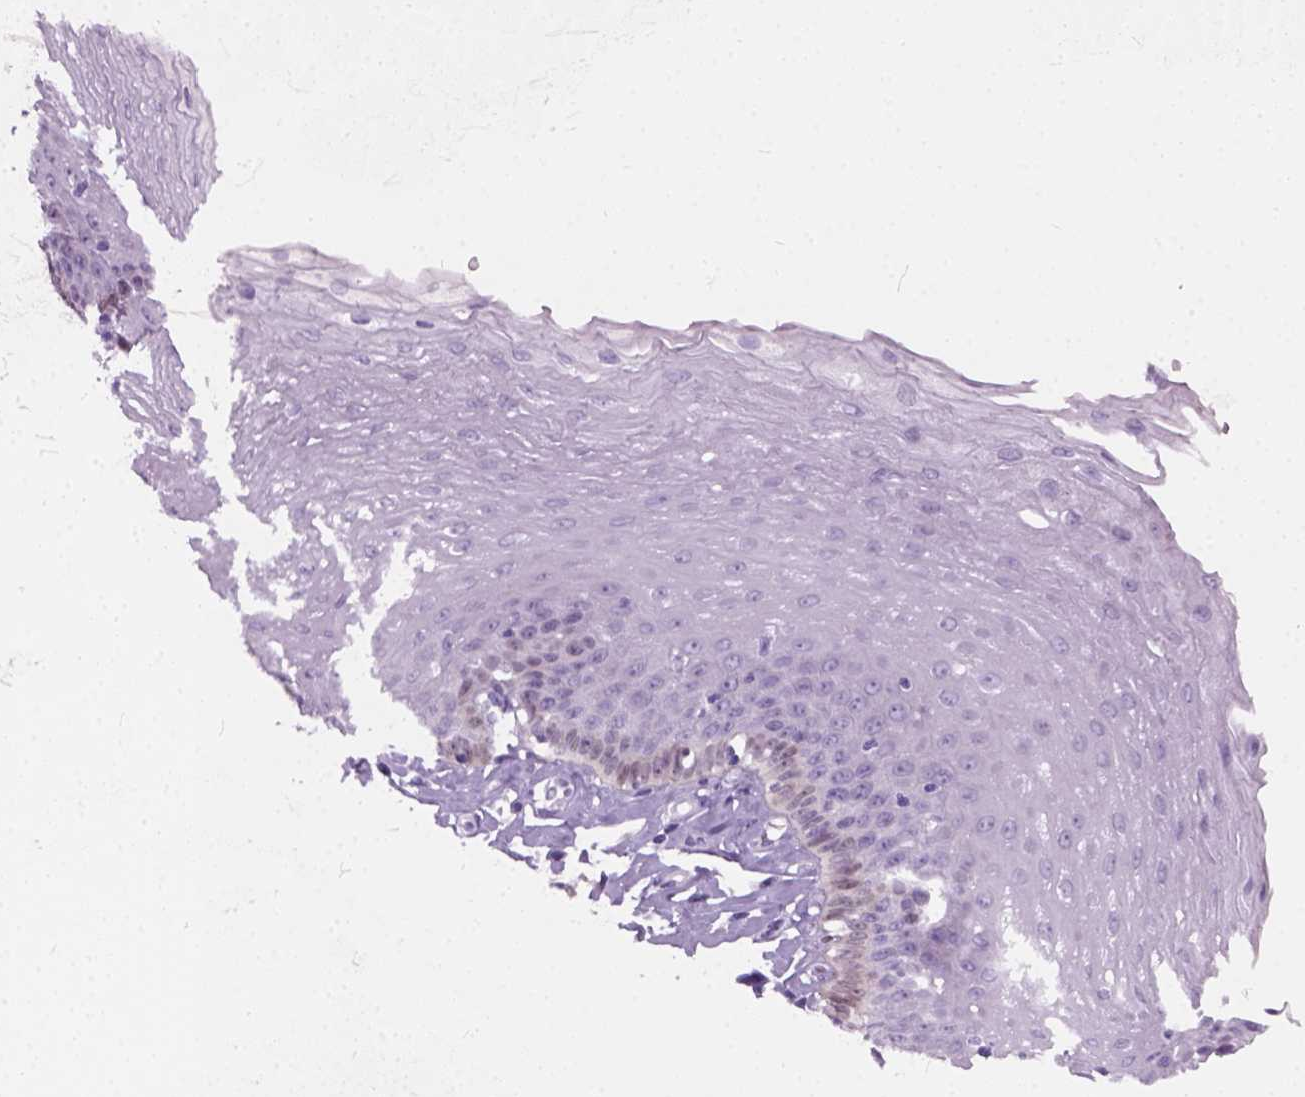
{"staining": {"intensity": "negative", "quantity": "none", "location": "none"}, "tissue": "esophagus", "cell_type": "Squamous epithelial cells", "image_type": "normal", "snomed": [{"axis": "morphology", "description": "Normal tissue, NOS"}, {"axis": "topography", "description": "Esophagus"}], "caption": "Squamous epithelial cells are negative for protein expression in unremarkable human esophagus. (IHC, brightfield microscopy, high magnification).", "gene": "AXDND1", "patient": {"sex": "female", "age": 81}}